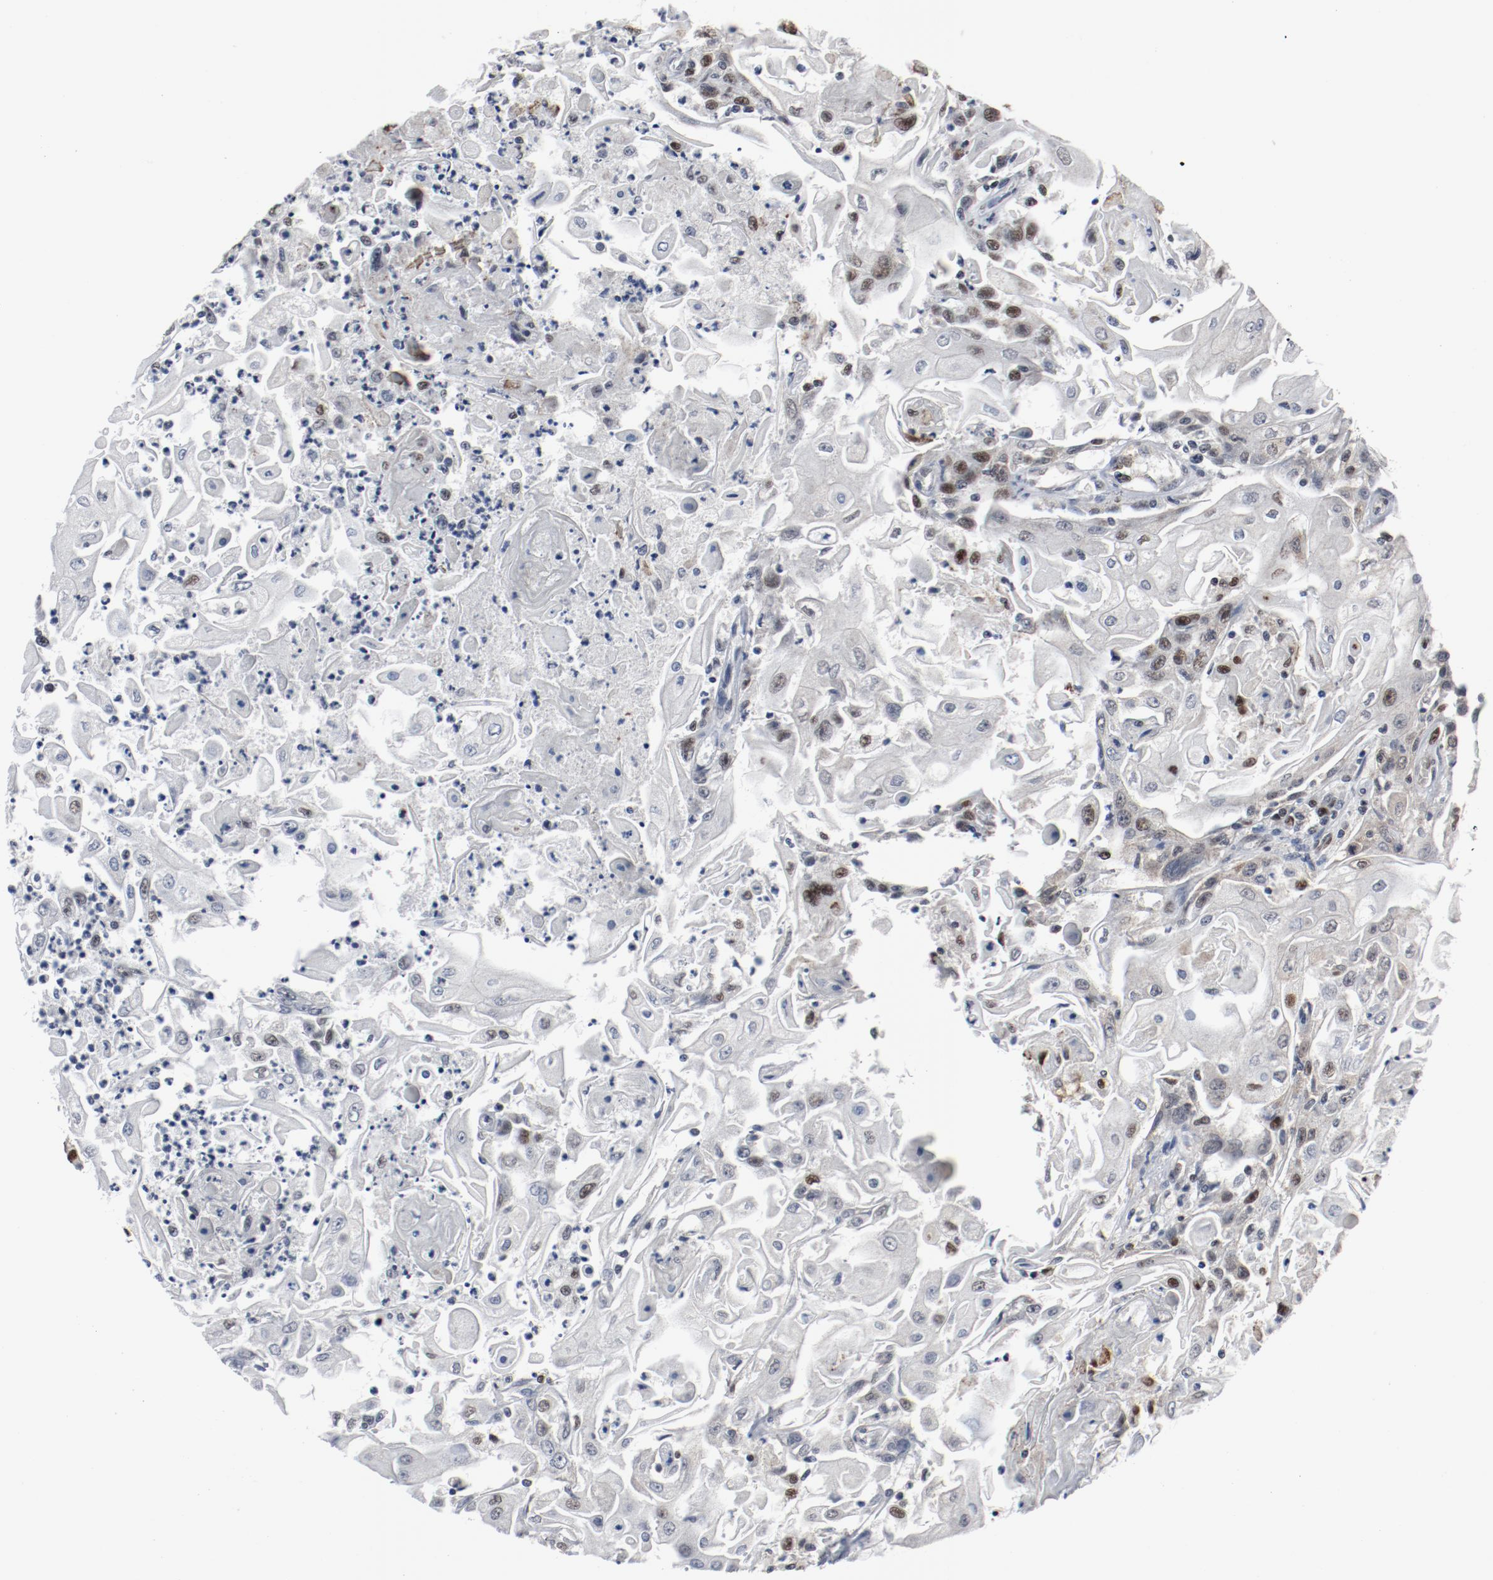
{"staining": {"intensity": "strong", "quantity": ">75%", "location": "nuclear"}, "tissue": "head and neck cancer", "cell_type": "Tumor cells", "image_type": "cancer", "snomed": [{"axis": "morphology", "description": "Squamous cell carcinoma, NOS"}, {"axis": "topography", "description": "Oral tissue"}, {"axis": "topography", "description": "Head-Neck"}], "caption": "Immunohistochemical staining of head and neck squamous cell carcinoma demonstrates high levels of strong nuclear positivity in about >75% of tumor cells. Nuclei are stained in blue.", "gene": "JMJD6", "patient": {"sex": "female", "age": 76}}